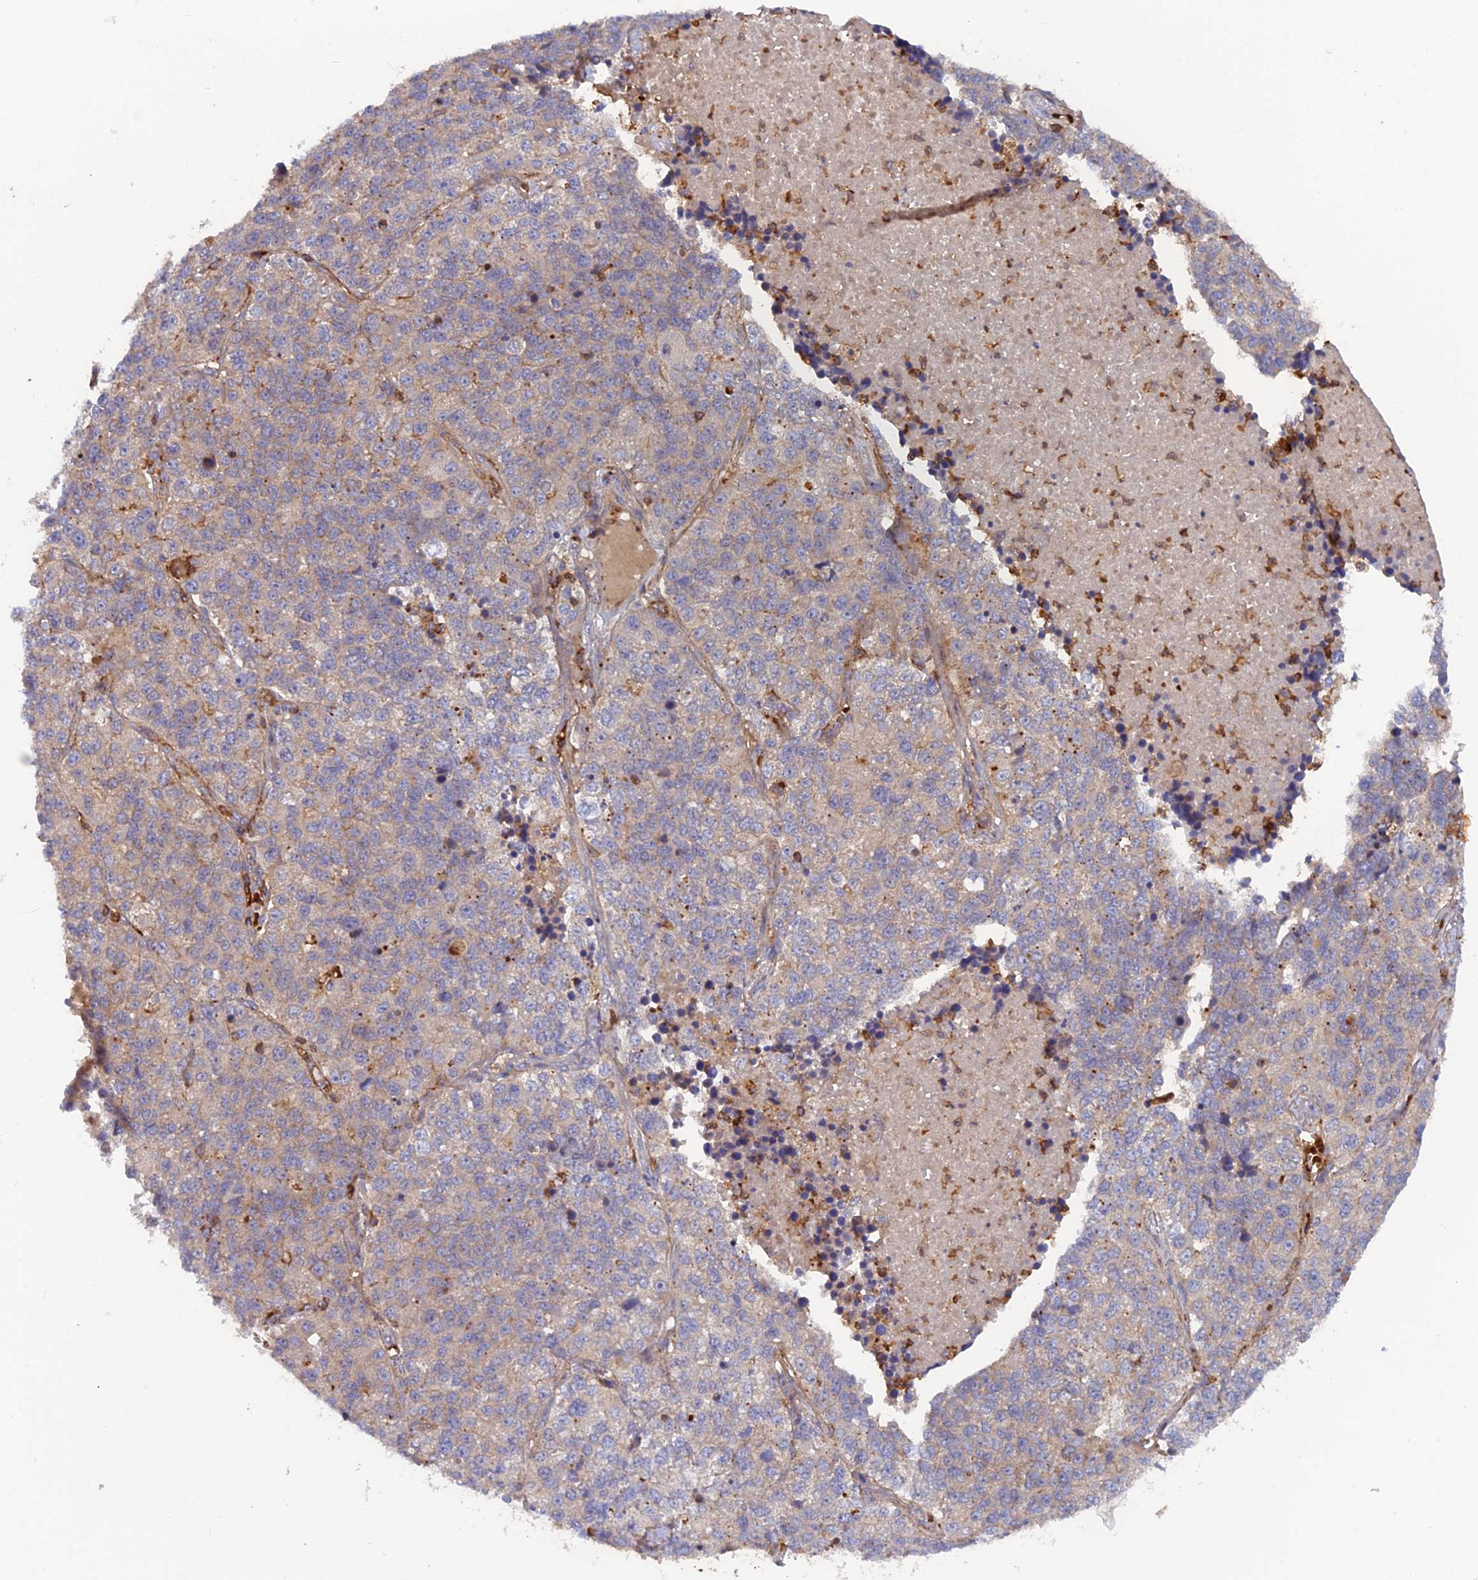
{"staining": {"intensity": "negative", "quantity": "none", "location": "none"}, "tissue": "lung cancer", "cell_type": "Tumor cells", "image_type": "cancer", "snomed": [{"axis": "morphology", "description": "Adenocarcinoma, NOS"}, {"axis": "topography", "description": "Lung"}], "caption": "An immunohistochemistry (IHC) photomicrograph of adenocarcinoma (lung) is shown. There is no staining in tumor cells of adenocarcinoma (lung).", "gene": "CPNE7", "patient": {"sex": "male", "age": 49}}